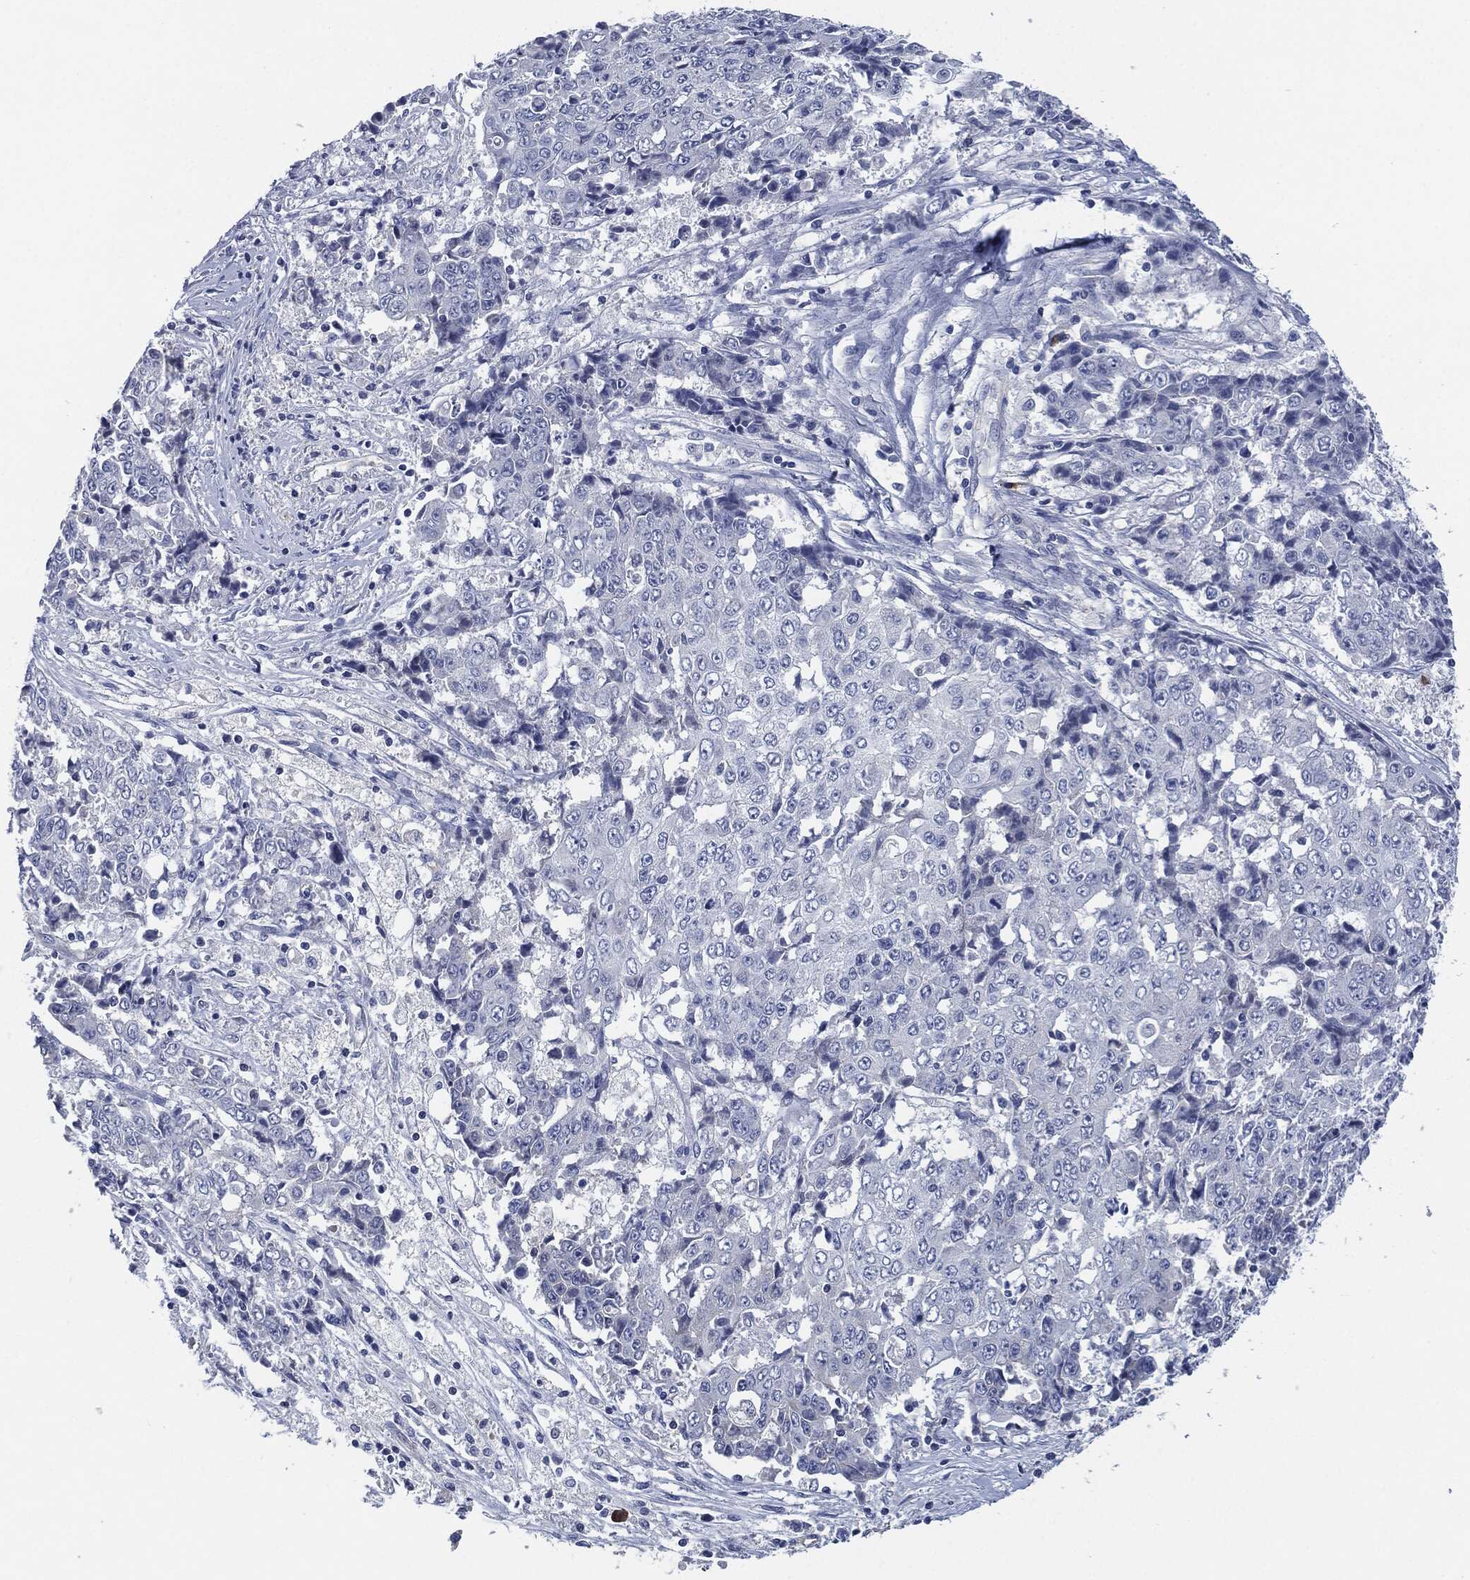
{"staining": {"intensity": "negative", "quantity": "none", "location": "none"}, "tissue": "ovarian cancer", "cell_type": "Tumor cells", "image_type": "cancer", "snomed": [{"axis": "morphology", "description": "Carcinoma, endometroid"}, {"axis": "topography", "description": "Ovary"}], "caption": "Image shows no significant protein staining in tumor cells of ovarian cancer. Brightfield microscopy of immunohistochemistry (IHC) stained with DAB (3,3'-diaminobenzidine) (brown) and hematoxylin (blue), captured at high magnification.", "gene": "CD27", "patient": {"sex": "female", "age": 42}}